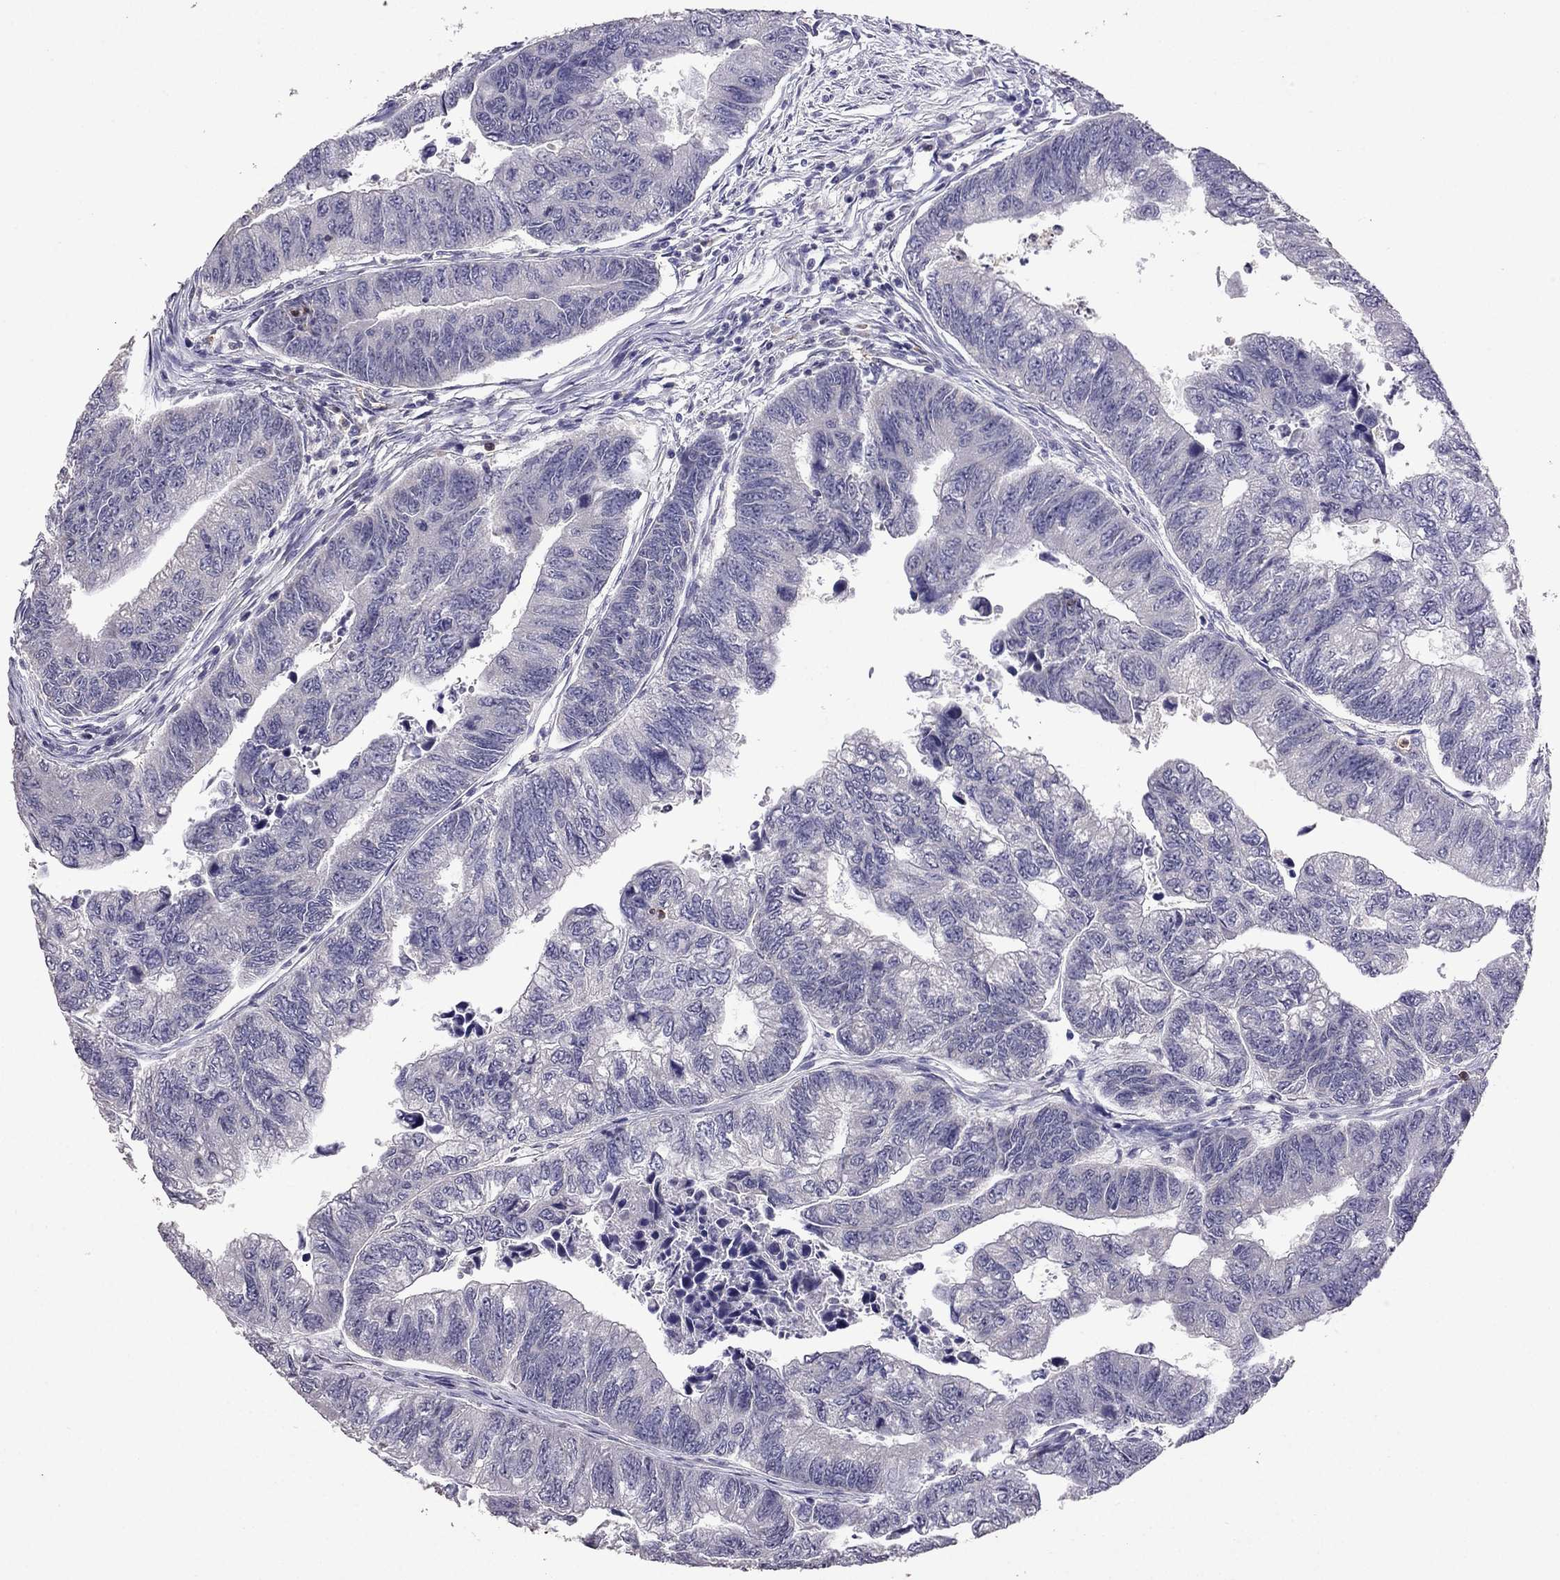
{"staining": {"intensity": "negative", "quantity": "none", "location": "none"}, "tissue": "colorectal cancer", "cell_type": "Tumor cells", "image_type": "cancer", "snomed": [{"axis": "morphology", "description": "Adenocarcinoma, NOS"}, {"axis": "topography", "description": "Colon"}], "caption": "Tumor cells are negative for brown protein staining in adenocarcinoma (colorectal). (DAB (3,3'-diaminobenzidine) IHC, high magnification).", "gene": "RFLNB", "patient": {"sex": "female", "age": 65}}